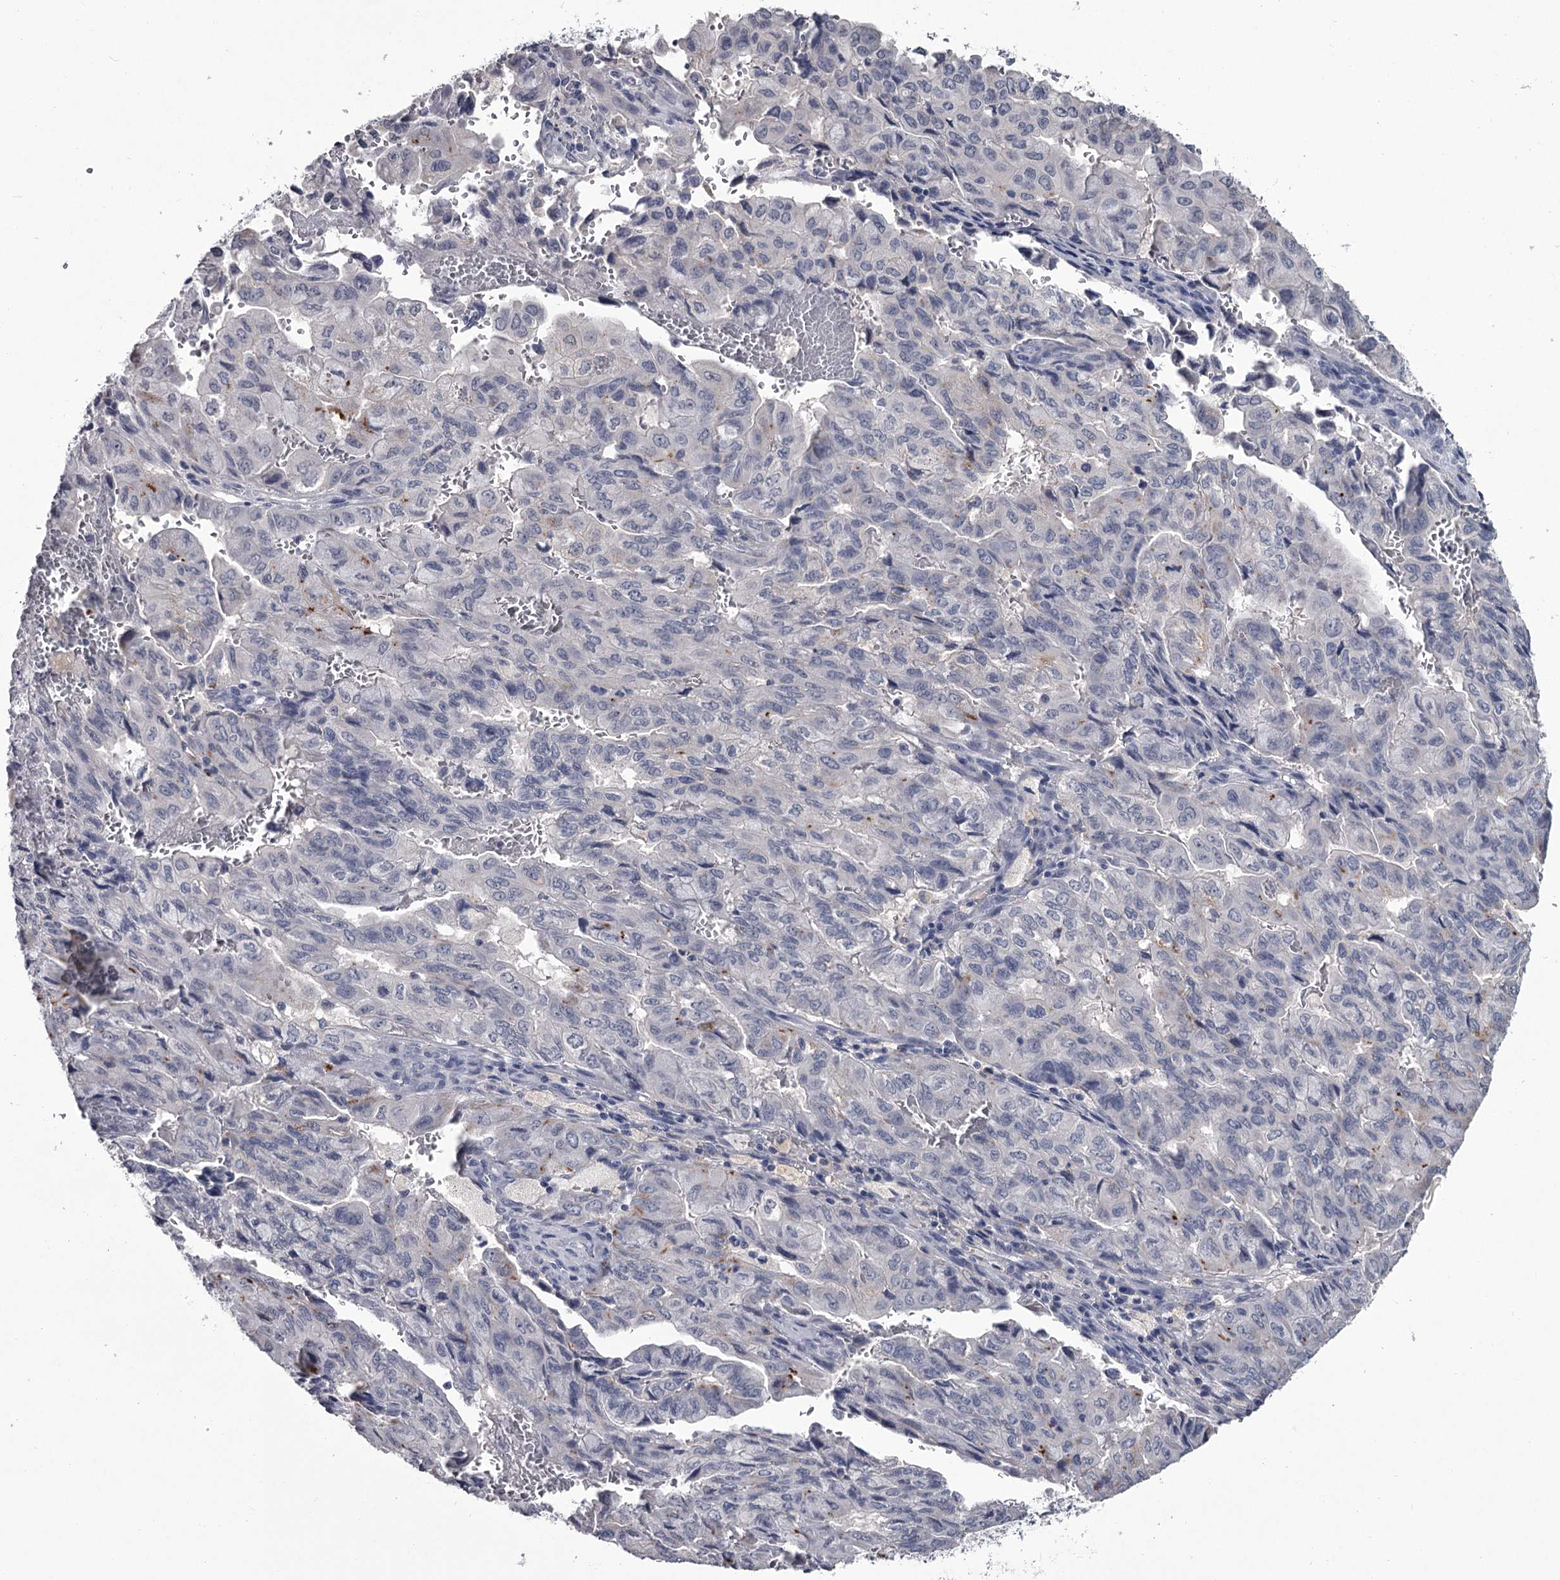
{"staining": {"intensity": "negative", "quantity": "none", "location": "none"}, "tissue": "pancreatic cancer", "cell_type": "Tumor cells", "image_type": "cancer", "snomed": [{"axis": "morphology", "description": "Adenocarcinoma, NOS"}, {"axis": "topography", "description": "Pancreas"}], "caption": "The micrograph displays no staining of tumor cells in pancreatic cancer.", "gene": "DAO", "patient": {"sex": "male", "age": 59}}